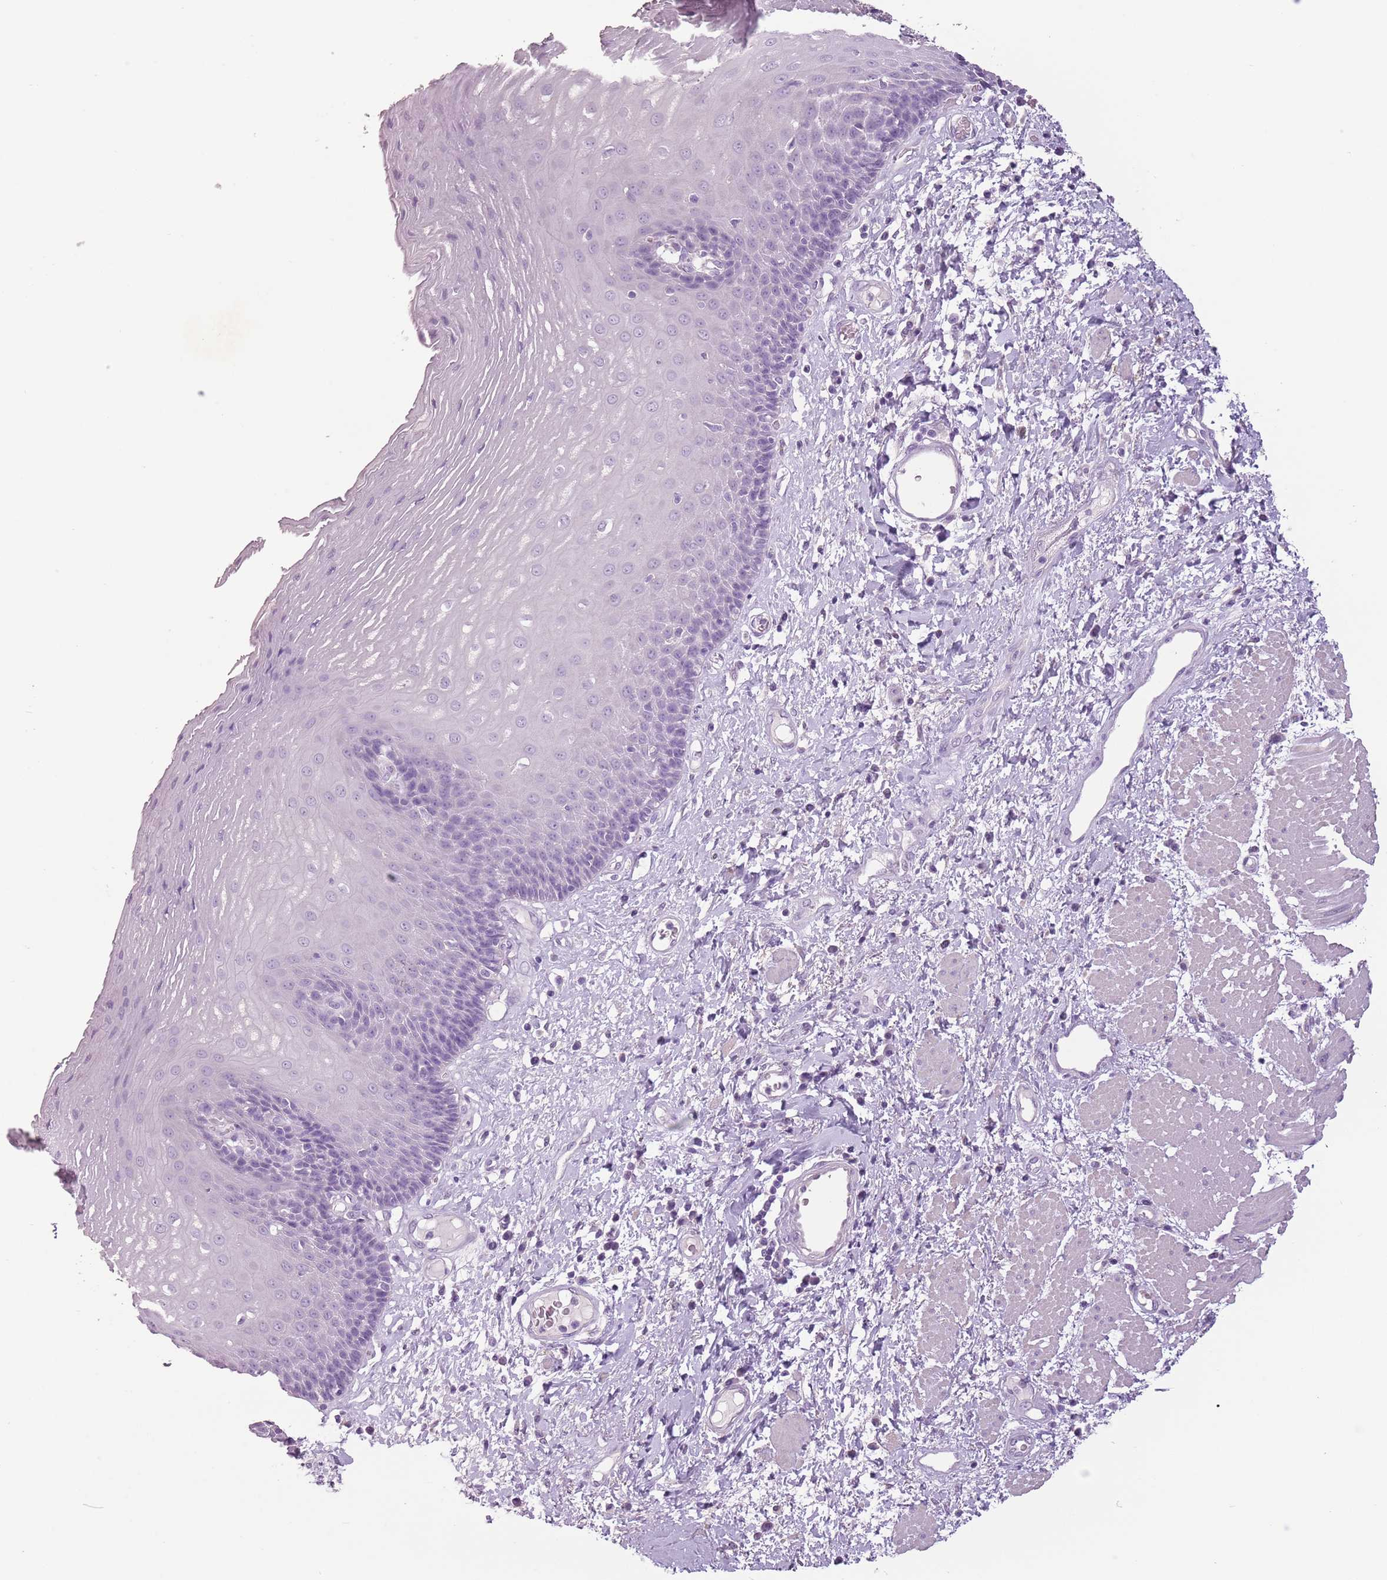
{"staining": {"intensity": "negative", "quantity": "none", "location": "none"}, "tissue": "esophagus", "cell_type": "Squamous epithelial cells", "image_type": "normal", "snomed": [{"axis": "morphology", "description": "Normal tissue, NOS"}, {"axis": "morphology", "description": "Adenocarcinoma, NOS"}, {"axis": "topography", "description": "Esophagus"}], "caption": "Immunohistochemistry (IHC) micrograph of normal esophagus: esophagus stained with DAB exhibits no significant protein positivity in squamous epithelial cells. The staining was performed using DAB (3,3'-diaminobenzidine) to visualize the protein expression in brown, while the nuclei were stained in blue with hematoxylin (Magnification: 20x).", "gene": "CELF6", "patient": {"sex": "male", "age": 62}}